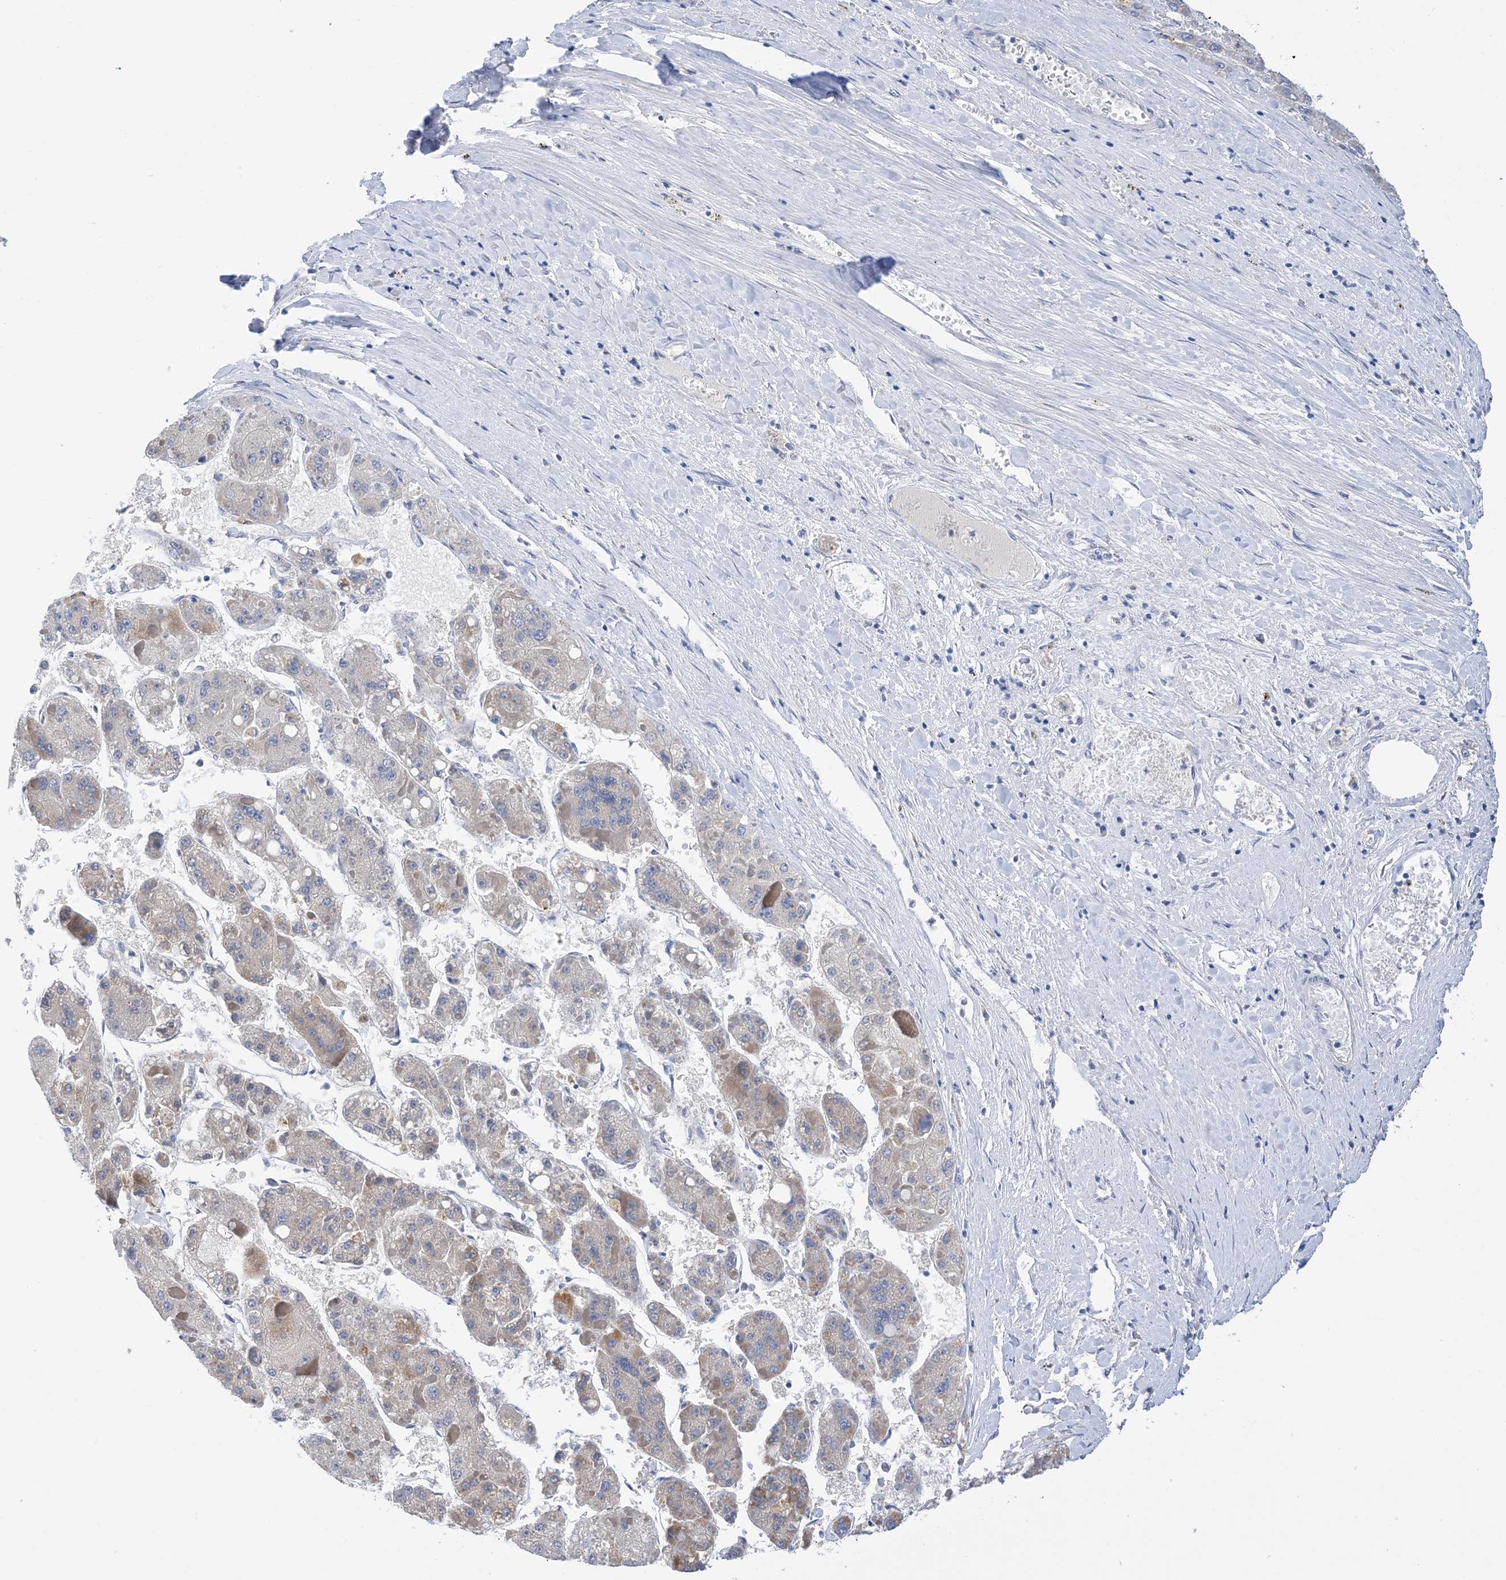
{"staining": {"intensity": "weak", "quantity": "<25%", "location": "cytoplasmic/membranous"}, "tissue": "liver cancer", "cell_type": "Tumor cells", "image_type": "cancer", "snomed": [{"axis": "morphology", "description": "Carcinoma, Hepatocellular, NOS"}, {"axis": "topography", "description": "Liver"}], "caption": "This is an immunohistochemistry histopathology image of human hepatocellular carcinoma (liver). There is no positivity in tumor cells.", "gene": "PLK4", "patient": {"sex": "female", "age": 73}}